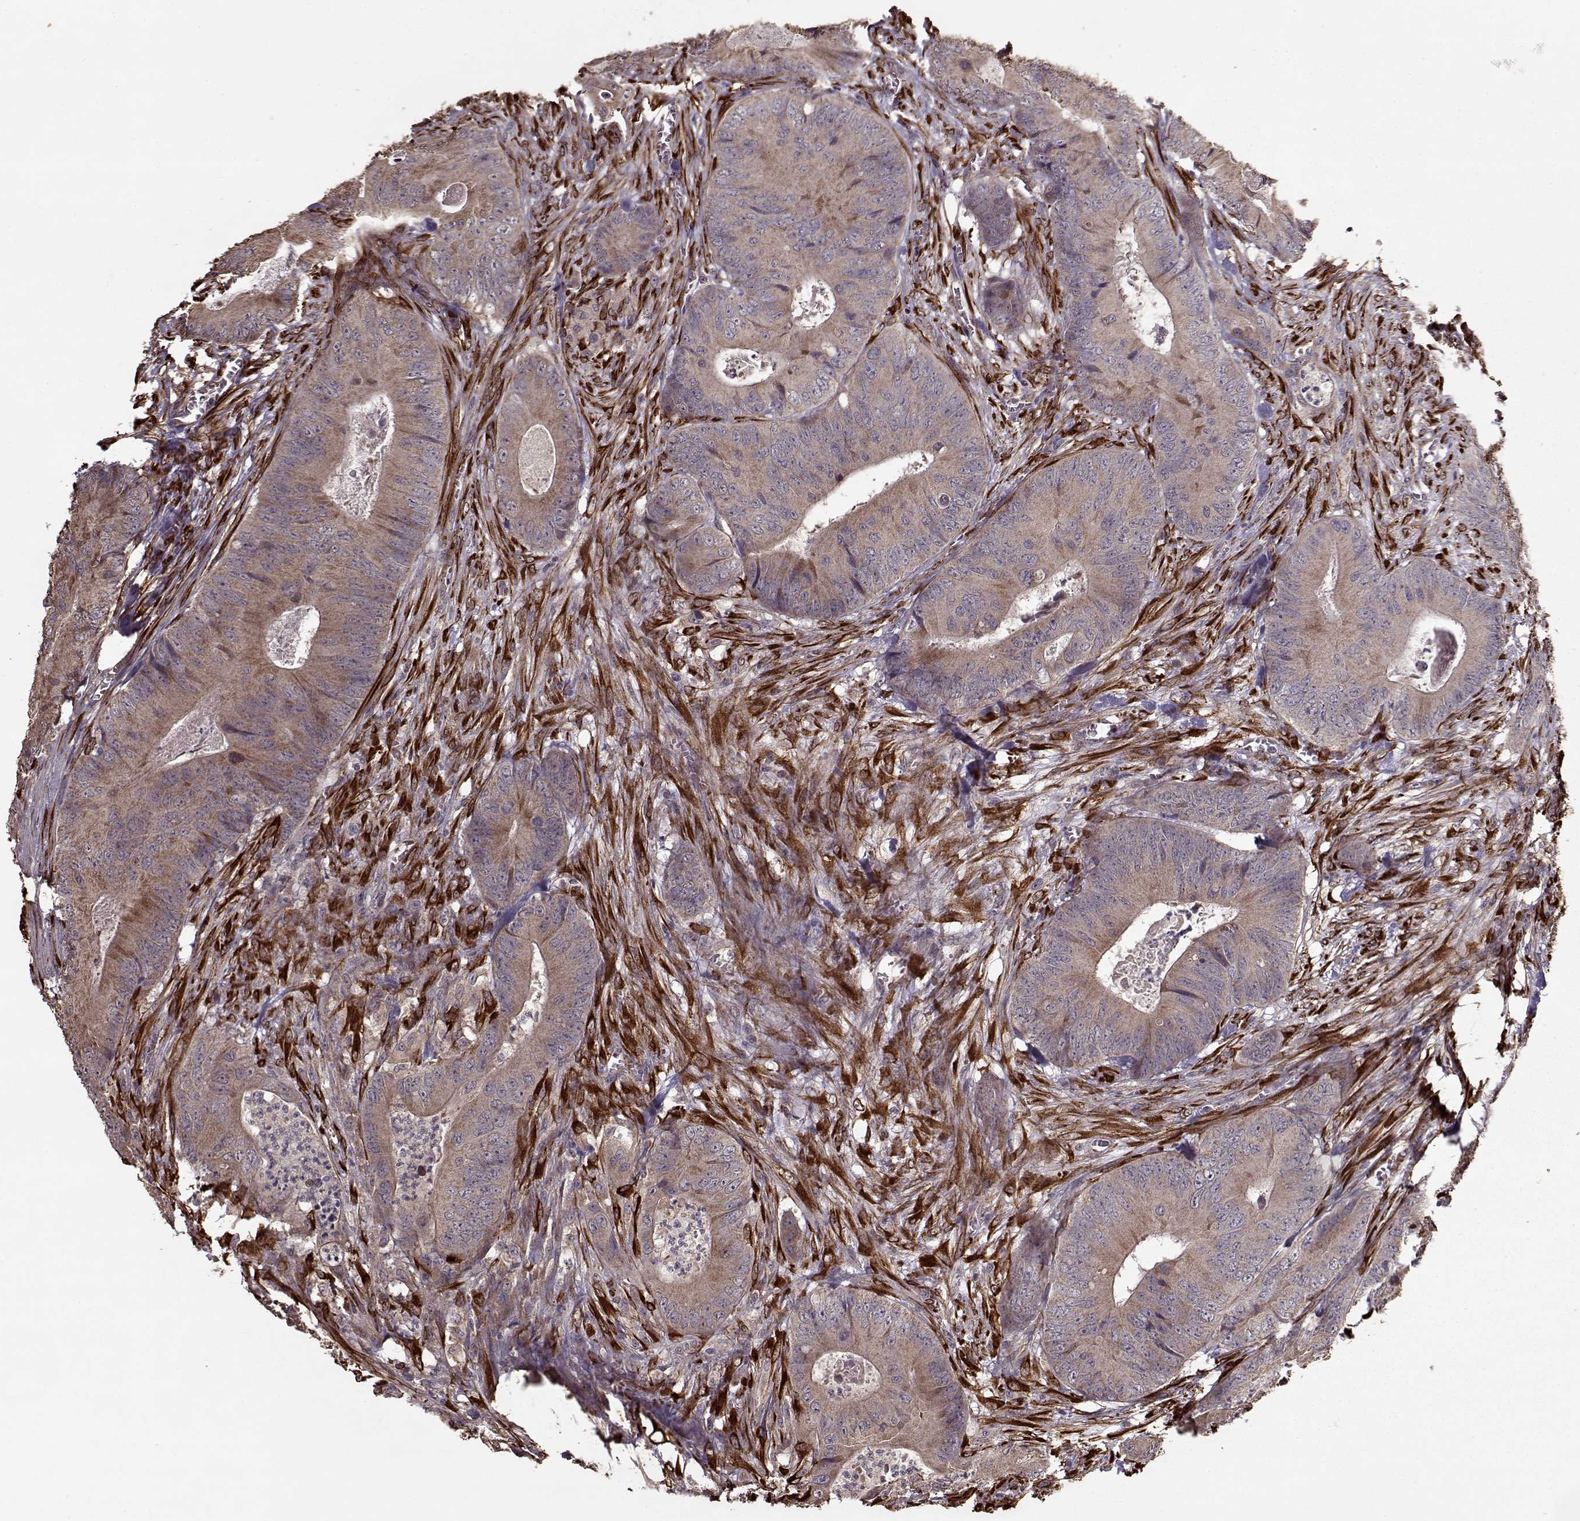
{"staining": {"intensity": "moderate", "quantity": "25%-75%", "location": "cytoplasmic/membranous"}, "tissue": "colorectal cancer", "cell_type": "Tumor cells", "image_type": "cancer", "snomed": [{"axis": "morphology", "description": "Adenocarcinoma, NOS"}, {"axis": "topography", "description": "Colon"}], "caption": "This photomicrograph reveals IHC staining of colorectal cancer (adenocarcinoma), with medium moderate cytoplasmic/membranous positivity in about 25%-75% of tumor cells.", "gene": "IMMP1L", "patient": {"sex": "male", "age": 84}}